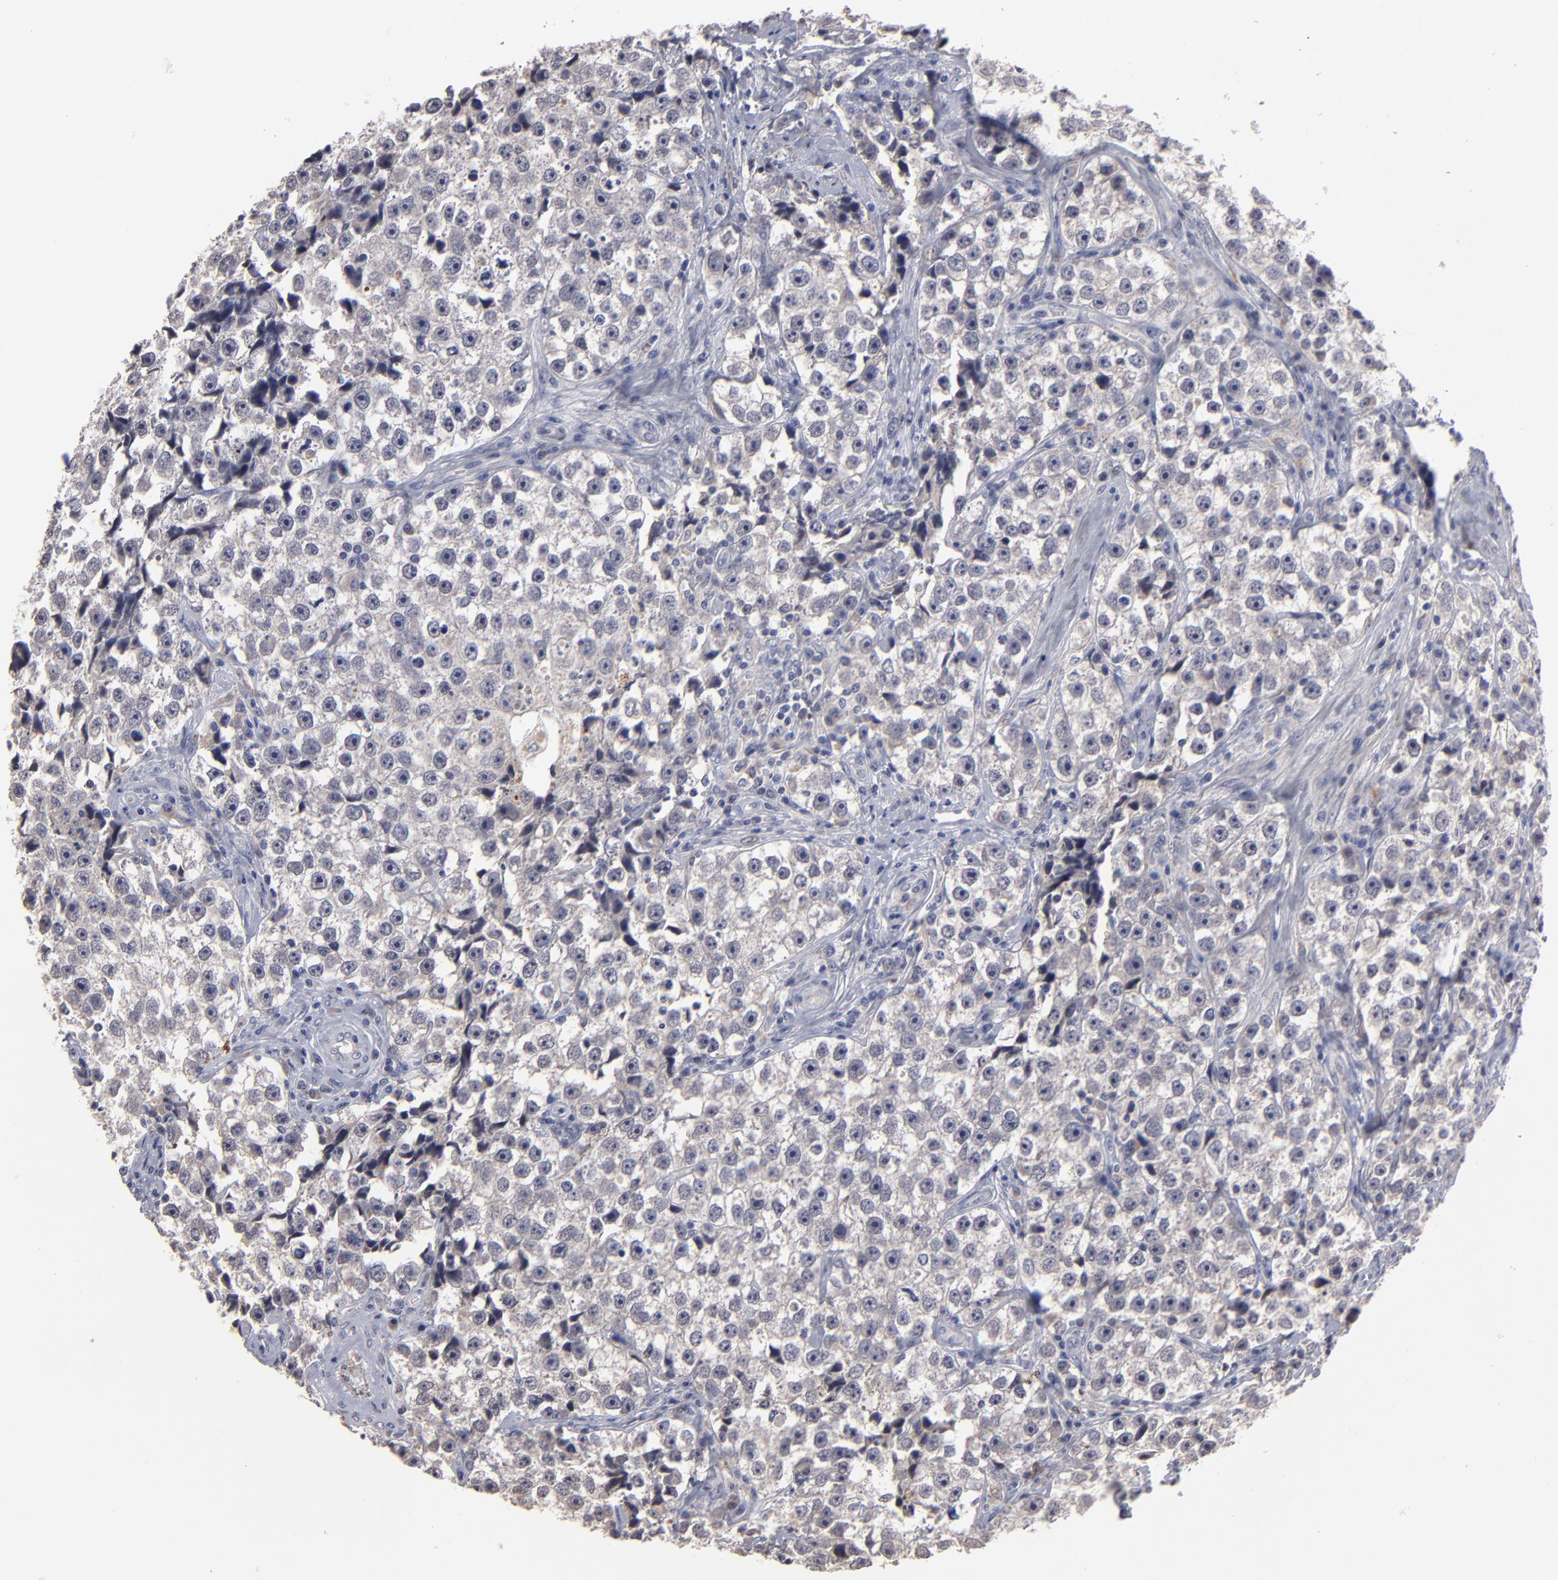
{"staining": {"intensity": "negative", "quantity": "none", "location": "none"}, "tissue": "testis cancer", "cell_type": "Tumor cells", "image_type": "cancer", "snomed": [{"axis": "morphology", "description": "Seminoma, NOS"}, {"axis": "topography", "description": "Testis"}], "caption": "Testis cancer (seminoma) stained for a protein using immunohistochemistry displays no expression tumor cells.", "gene": "GPM6B", "patient": {"sex": "male", "age": 32}}